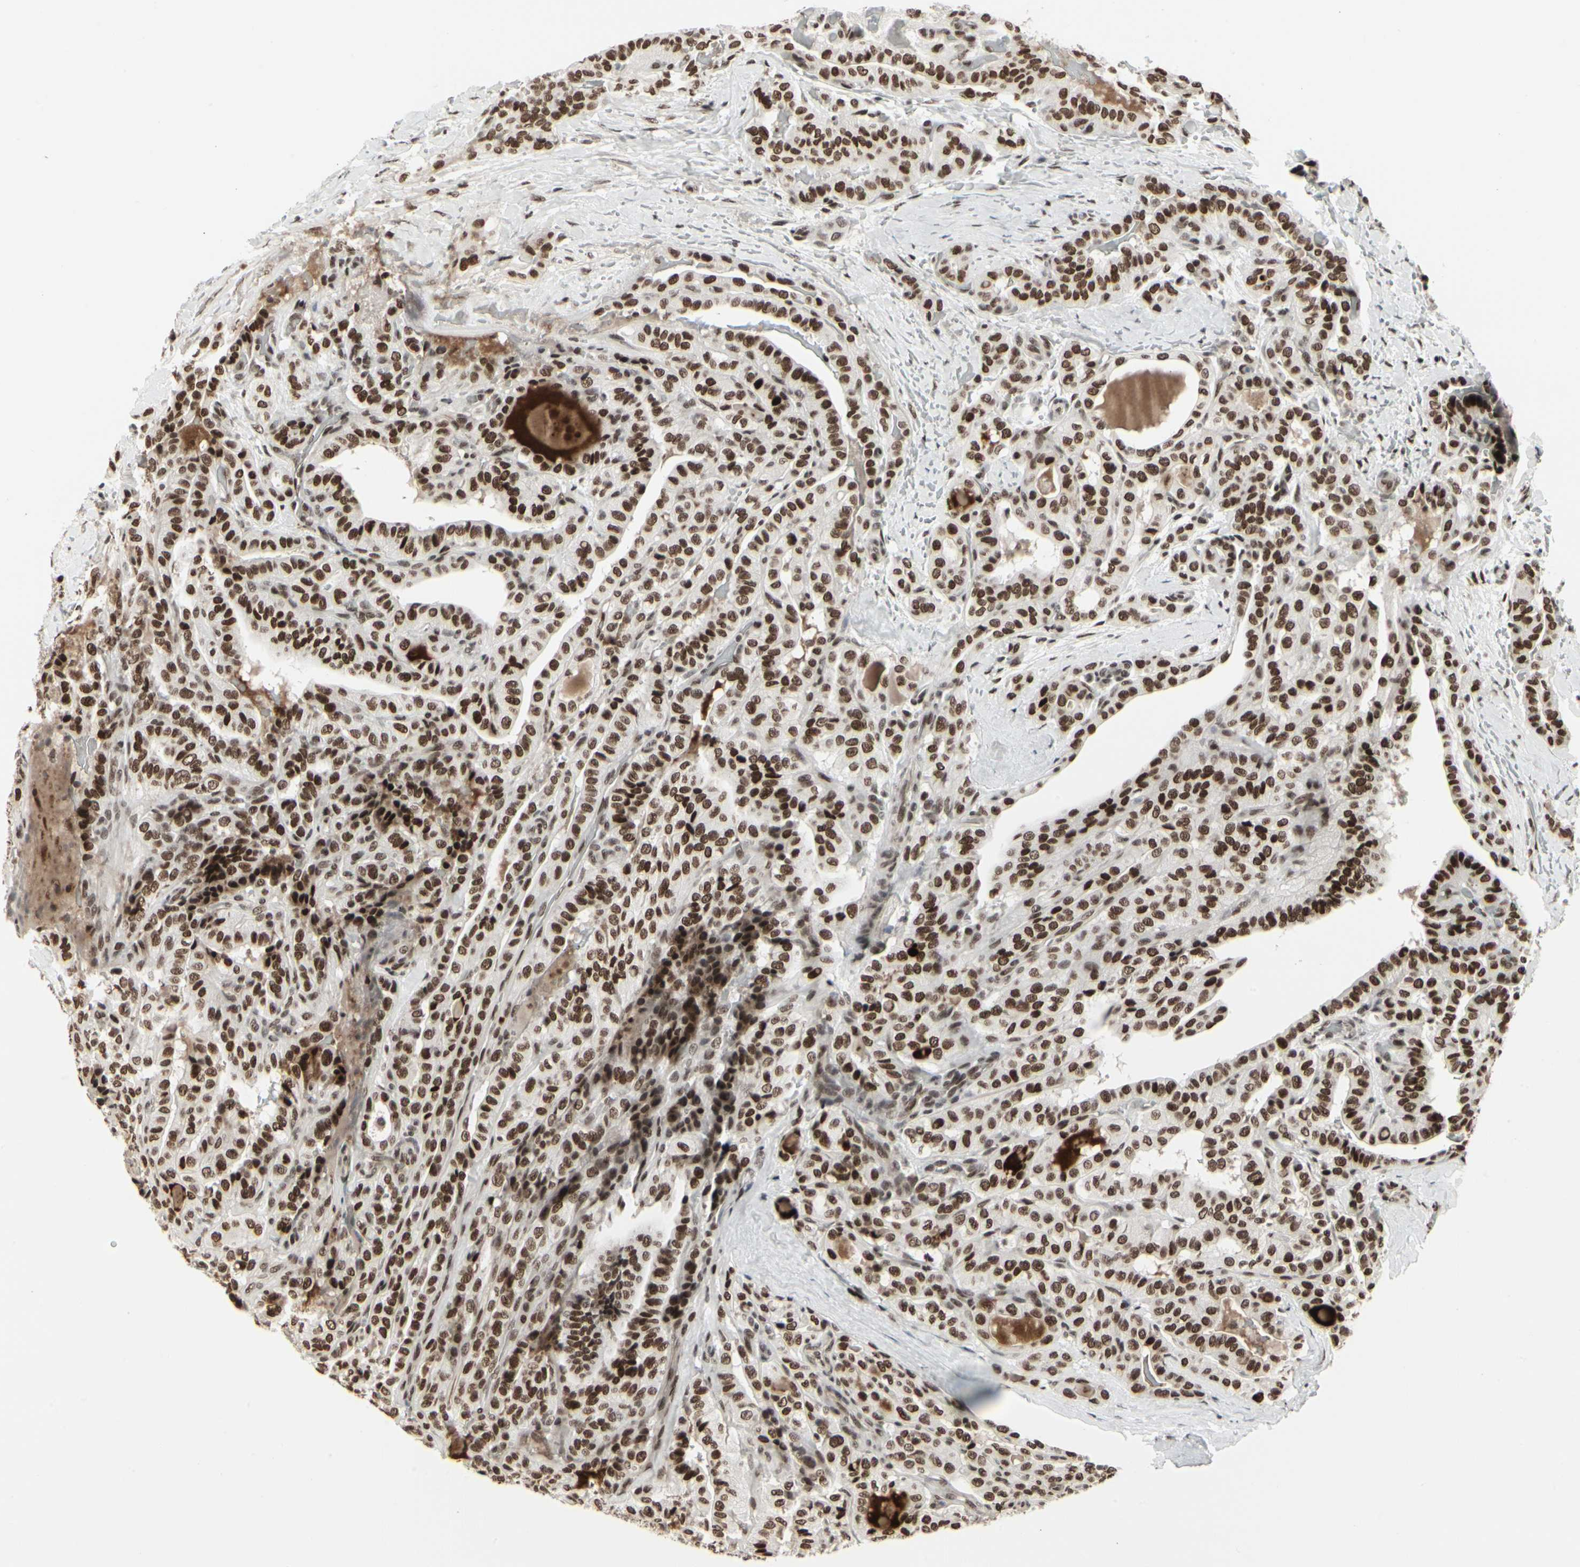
{"staining": {"intensity": "strong", "quantity": ">75%", "location": "nuclear"}, "tissue": "thyroid cancer", "cell_type": "Tumor cells", "image_type": "cancer", "snomed": [{"axis": "morphology", "description": "Papillary adenocarcinoma, NOS"}, {"axis": "topography", "description": "Thyroid gland"}], "caption": "Protein expression by immunohistochemistry (IHC) displays strong nuclear positivity in approximately >75% of tumor cells in thyroid cancer.", "gene": "HMG20A", "patient": {"sex": "male", "age": 77}}